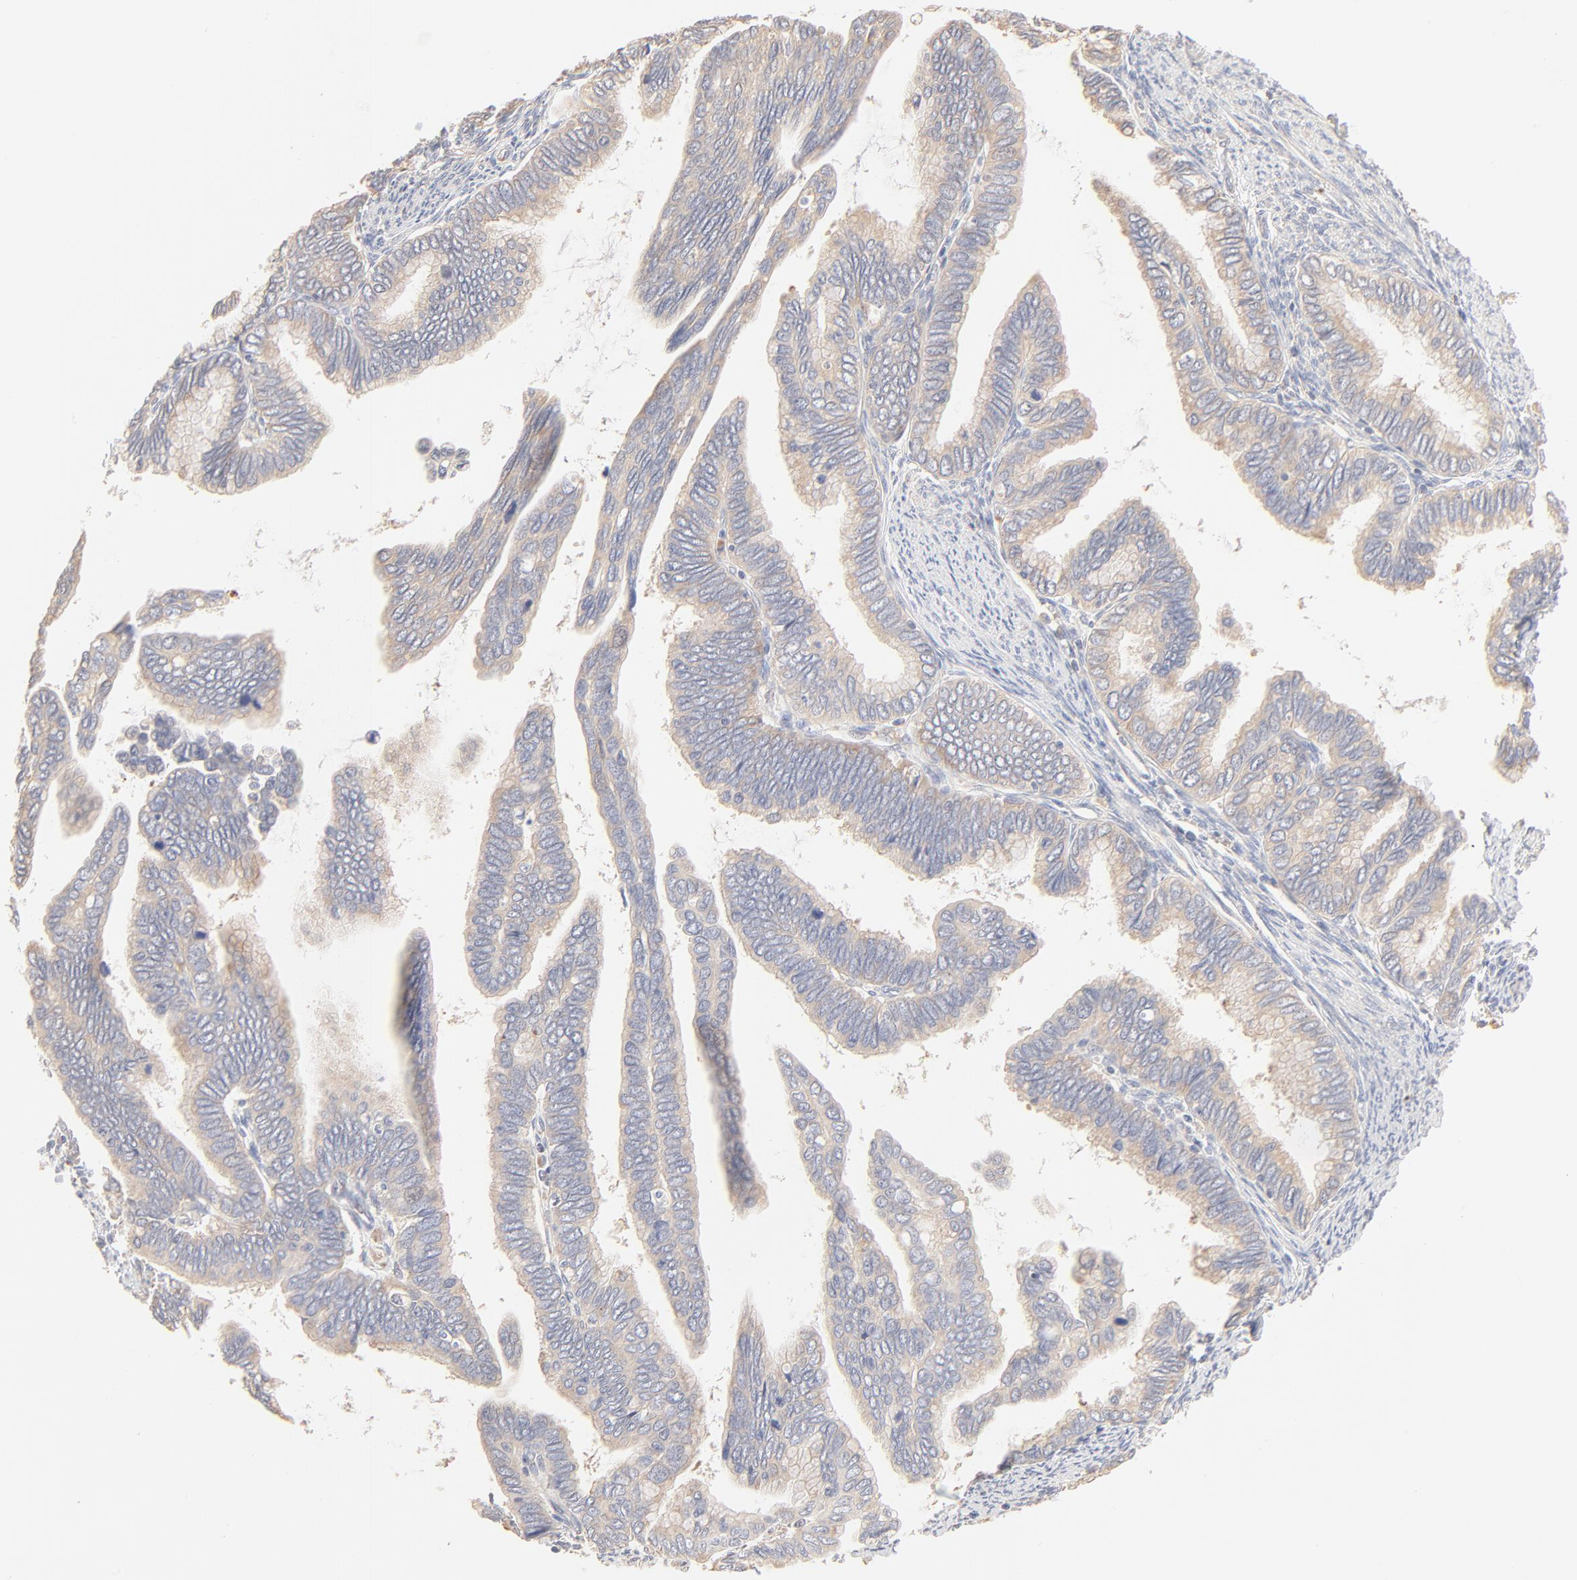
{"staining": {"intensity": "weak", "quantity": ">75%", "location": "cytoplasmic/membranous"}, "tissue": "cervical cancer", "cell_type": "Tumor cells", "image_type": "cancer", "snomed": [{"axis": "morphology", "description": "Adenocarcinoma, NOS"}, {"axis": "topography", "description": "Cervix"}], "caption": "High-power microscopy captured an IHC micrograph of cervical cancer, revealing weak cytoplasmic/membranous positivity in about >75% of tumor cells.", "gene": "RPS20", "patient": {"sex": "female", "age": 49}}